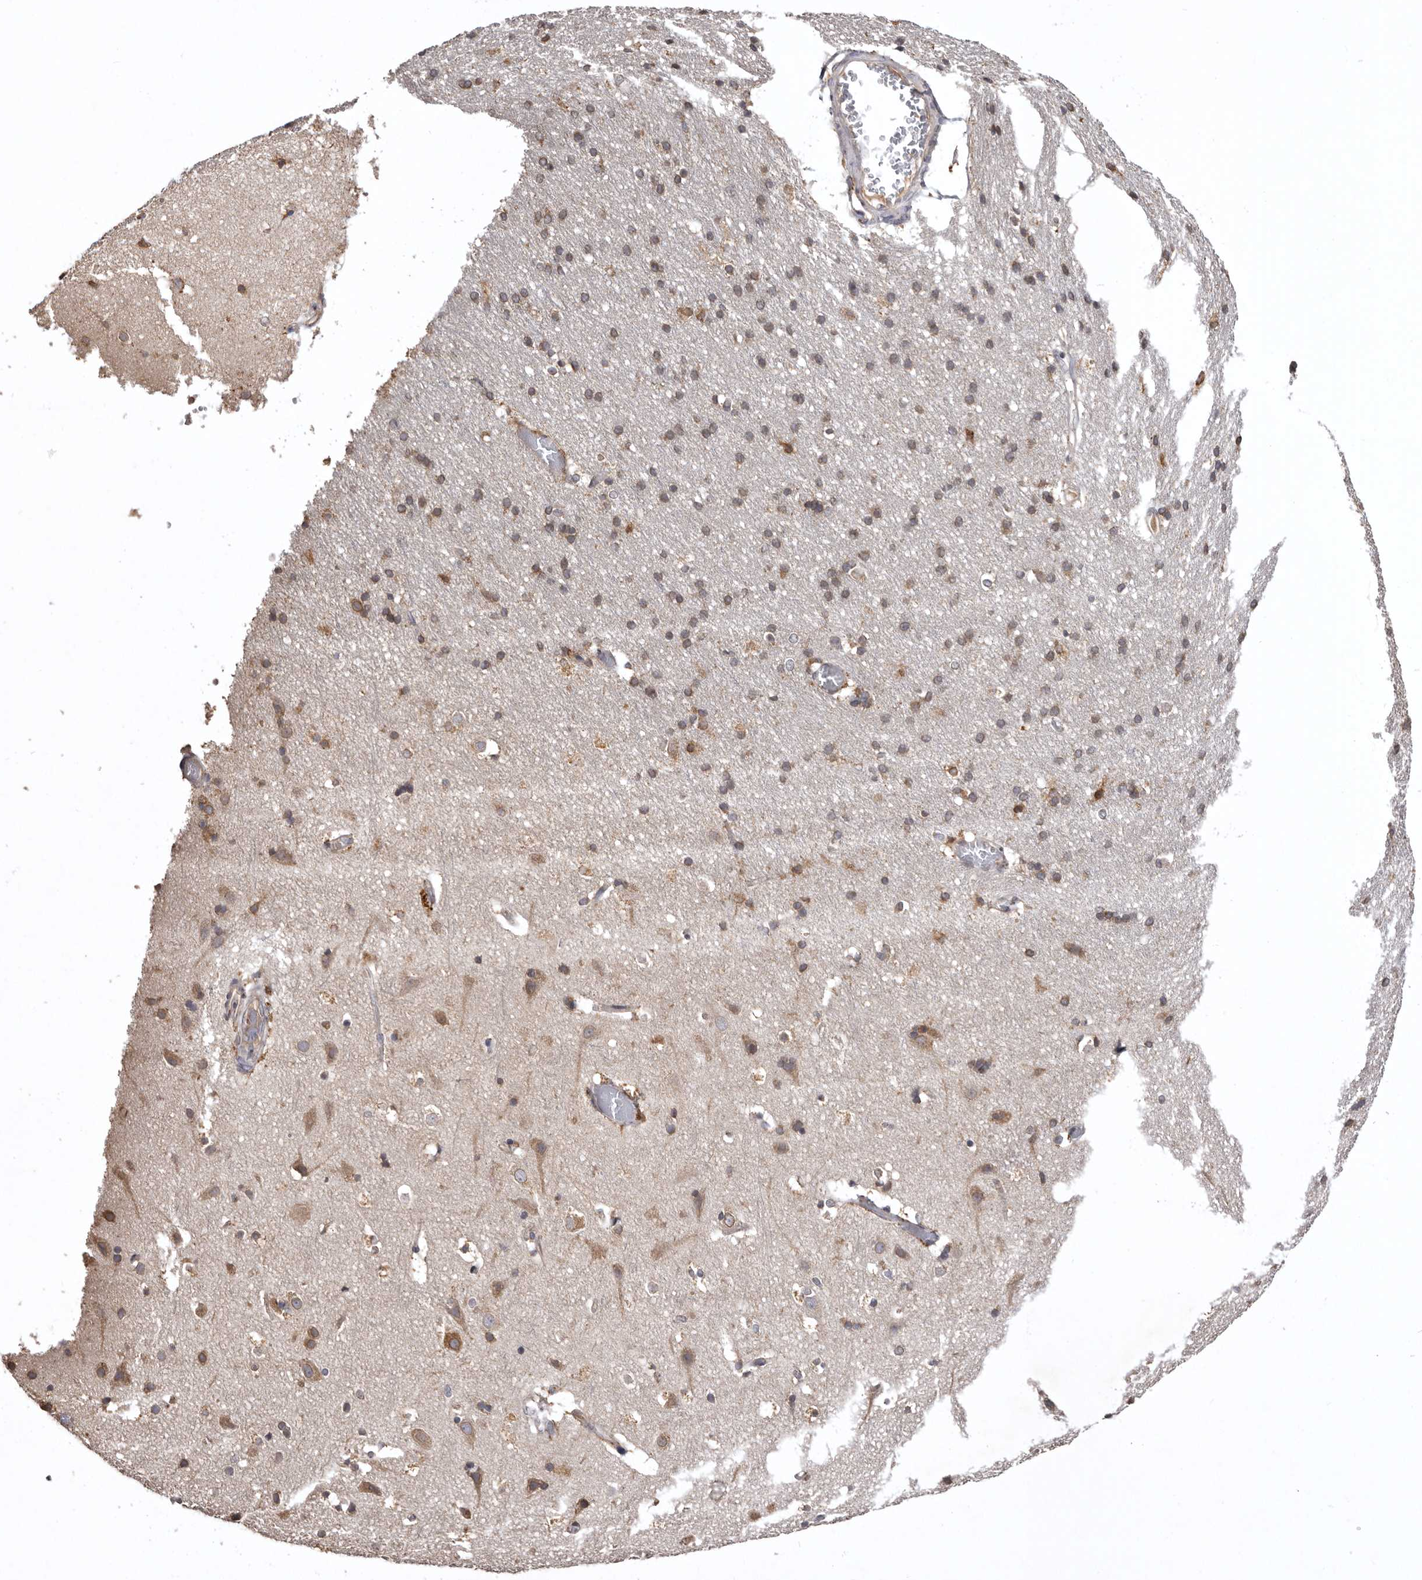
{"staining": {"intensity": "moderate", "quantity": "<25%", "location": "cytoplasmic/membranous"}, "tissue": "cerebral cortex", "cell_type": "Endothelial cells", "image_type": "normal", "snomed": [{"axis": "morphology", "description": "Normal tissue, NOS"}, {"axis": "topography", "description": "Cerebral cortex"}], "caption": "The histopathology image displays a brown stain indicating the presence of a protein in the cytoplasmic/membranous of endothelial cells in cerebral cortex.", "gene": "INKA2", "patient": {"sex": "male", "age": 54}}